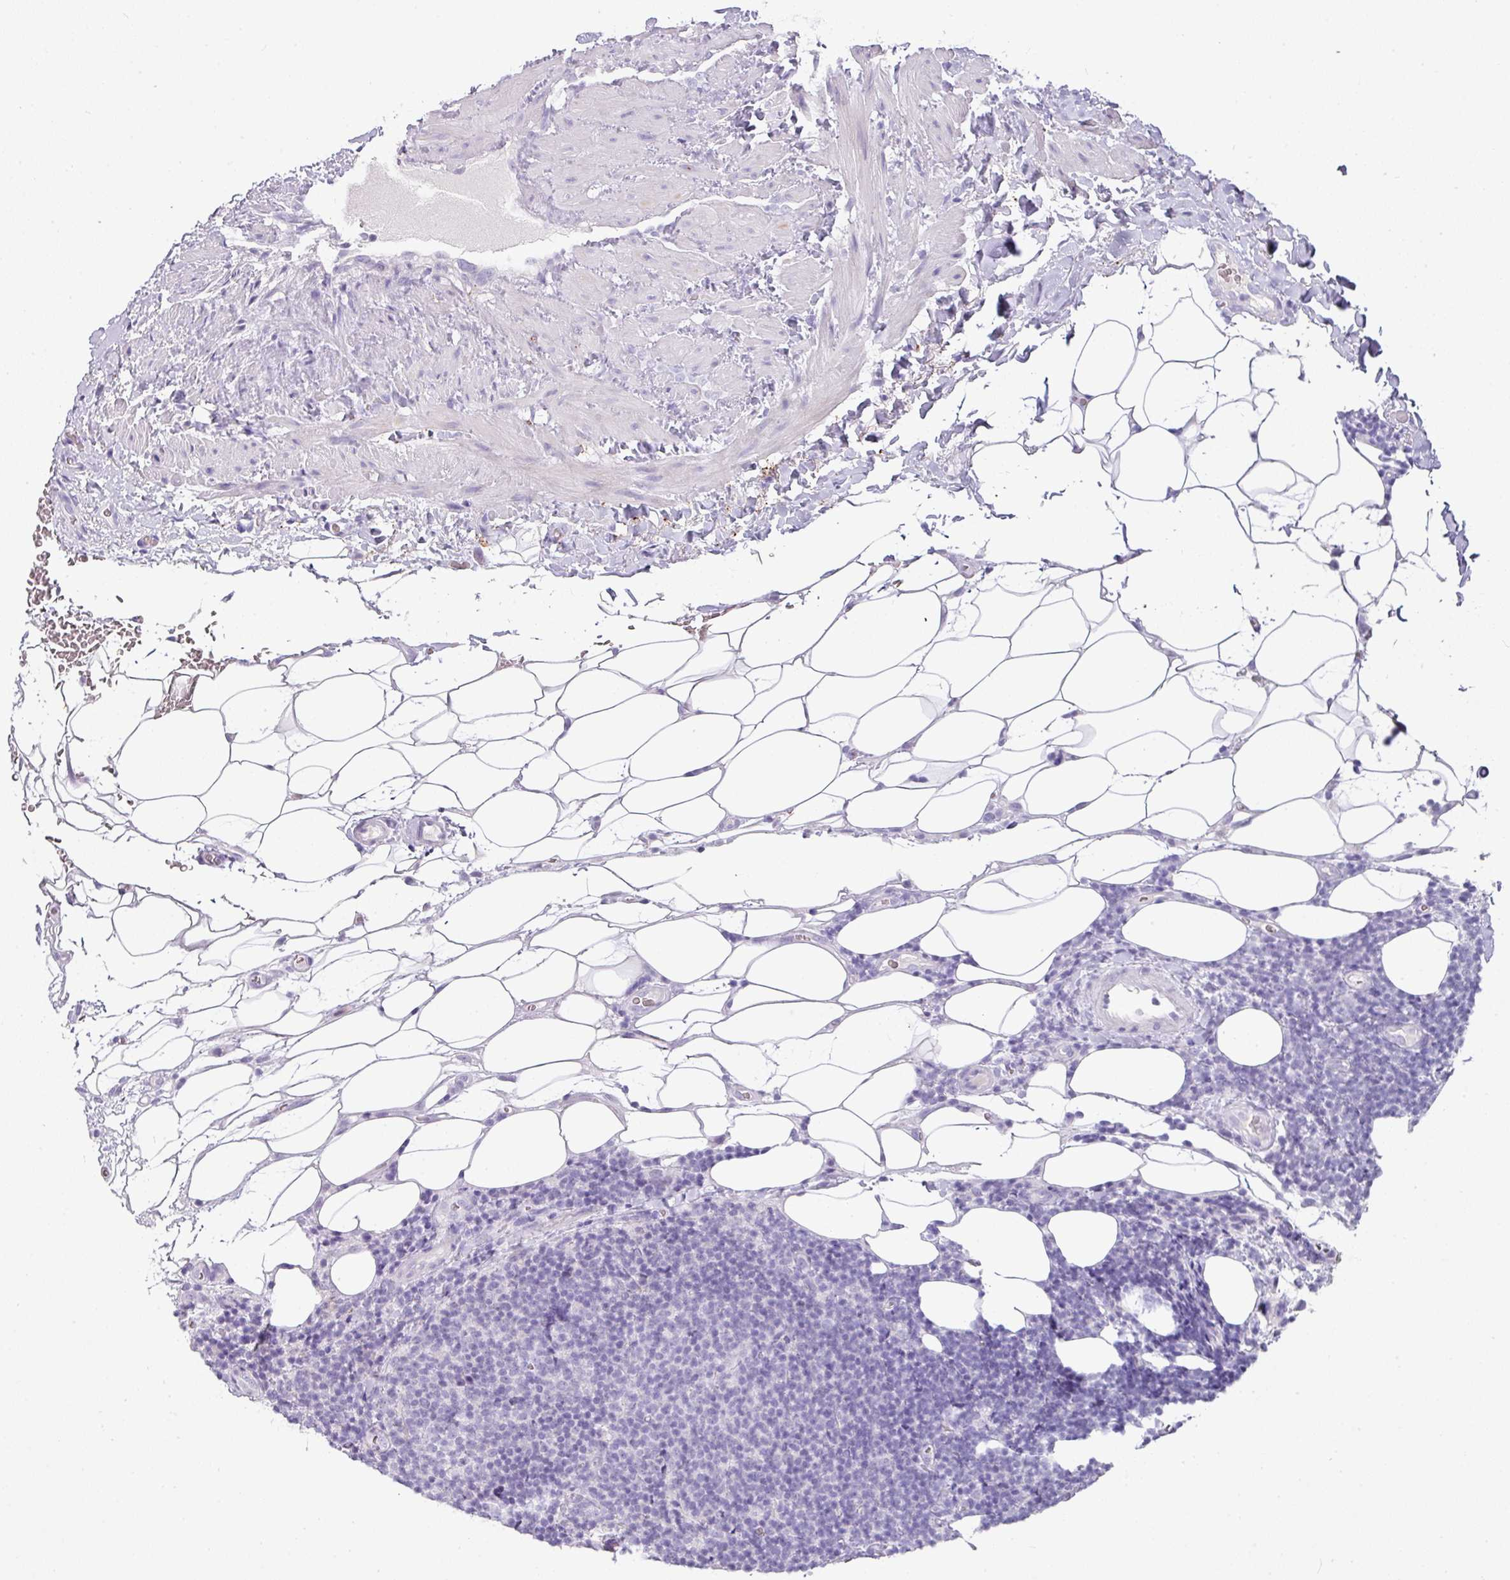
{"staining": {"intensity": "negative", "quantity": "none", "location": "none"}, "tissue": "lymphoma", "cell_type": "Tumor cells", "image_type": "cancer", "snomed": [{"axis": "morphology", "description": "Malignant lymphoma, non-Hodgkin's type, Low grade"}, {"axis": "topography", "description": "Lymph node"}], "caption": "A high-resolution photomicrograph shows immunohistochemistry (IHC) staining of lymphoma, which demonstrates no significant expression in tumor cells.", "gene": "OR52N1", "patient": {"sex": "male", "age": 66}}